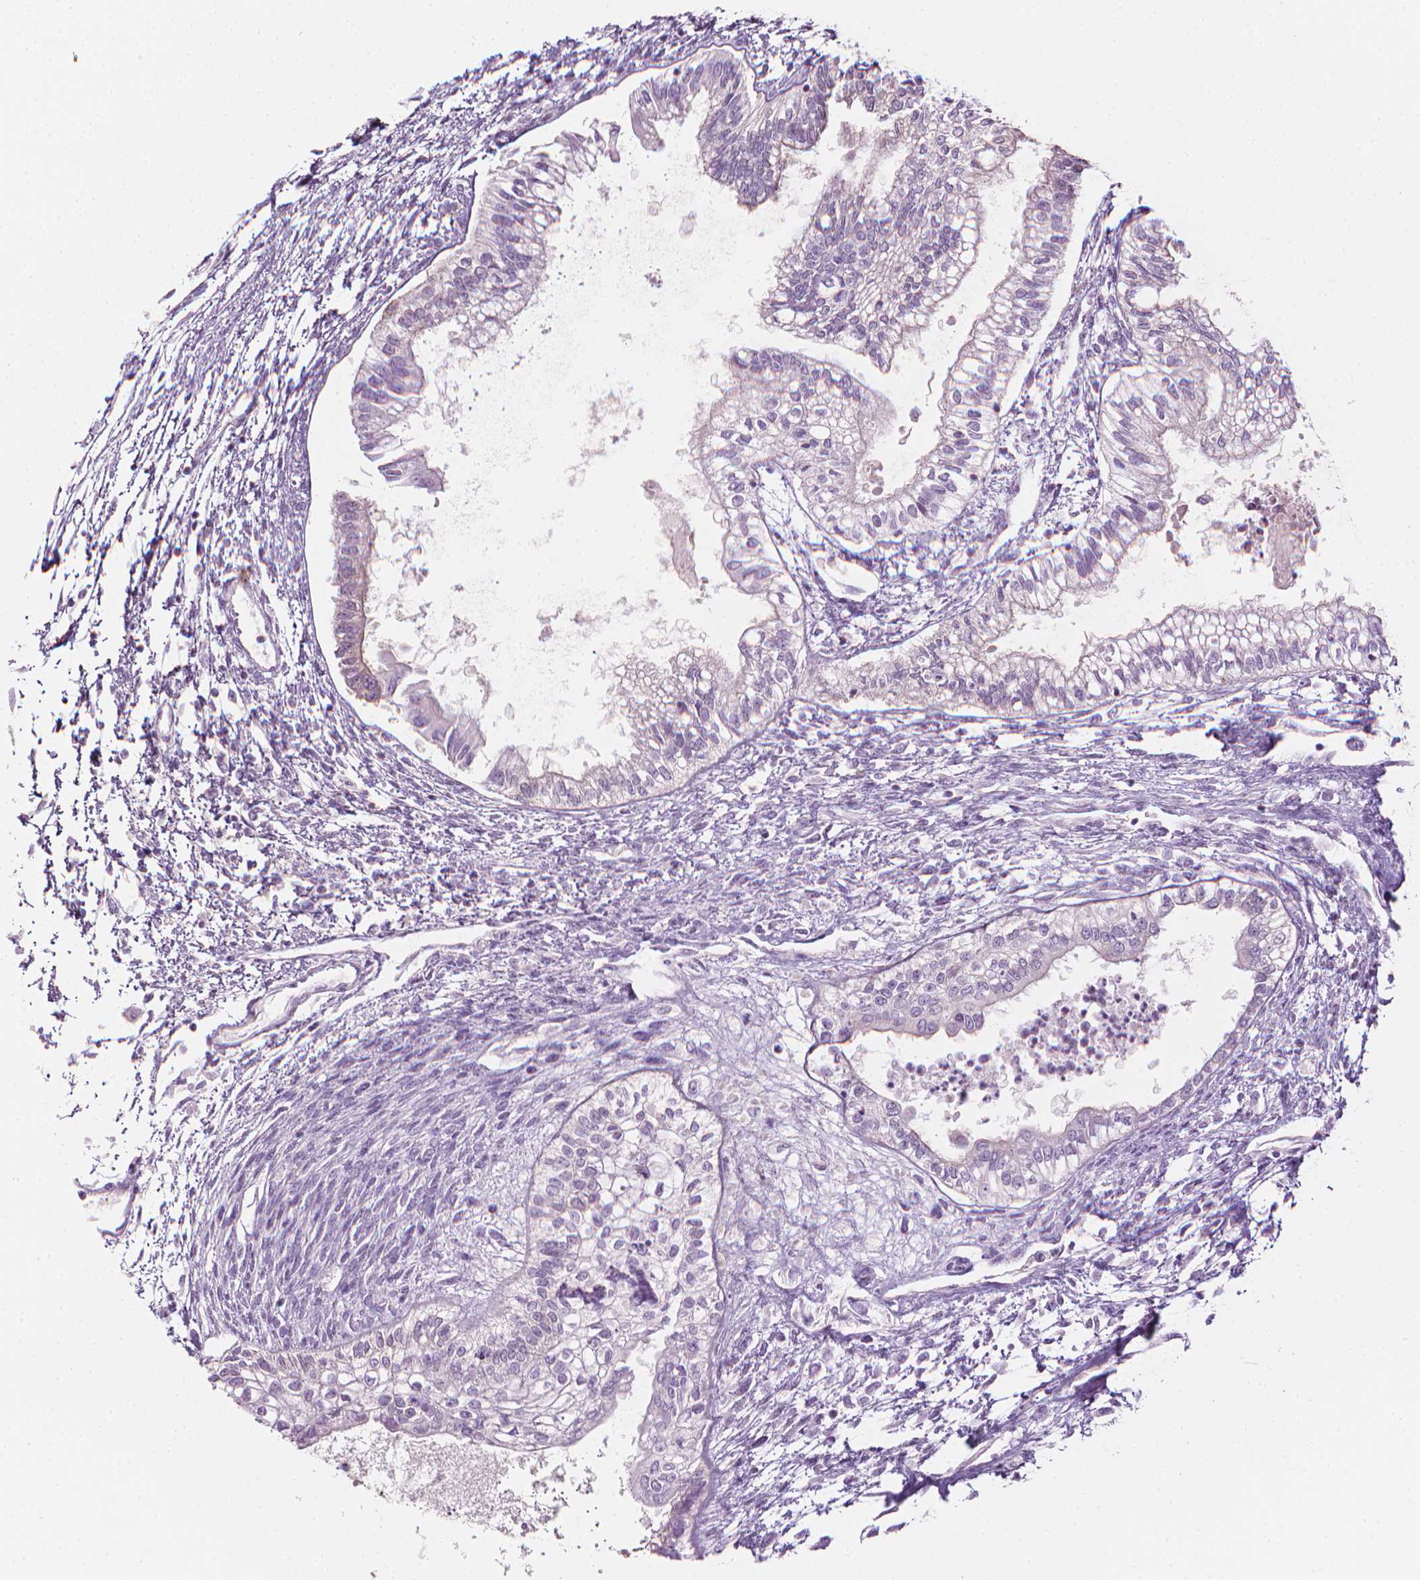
{"staining": {"intensity": "negative", "quantity": "none", "location": "none"}, "tissue": "testis cancer", "cell_type": "Tumor cells", "image_type": "cancer", "snomed": [{"axis": "morphology", "description": "Carcinoma, Embryonal, NOS"}, {"axis": "topography", "description": "Testis"}], "caption": "Tumor cells are negative for protein expression in human testis cancer (embryonal carcinoma).", "gene": "SHMT1", "patient": {"sex": "male", "age": 37}}